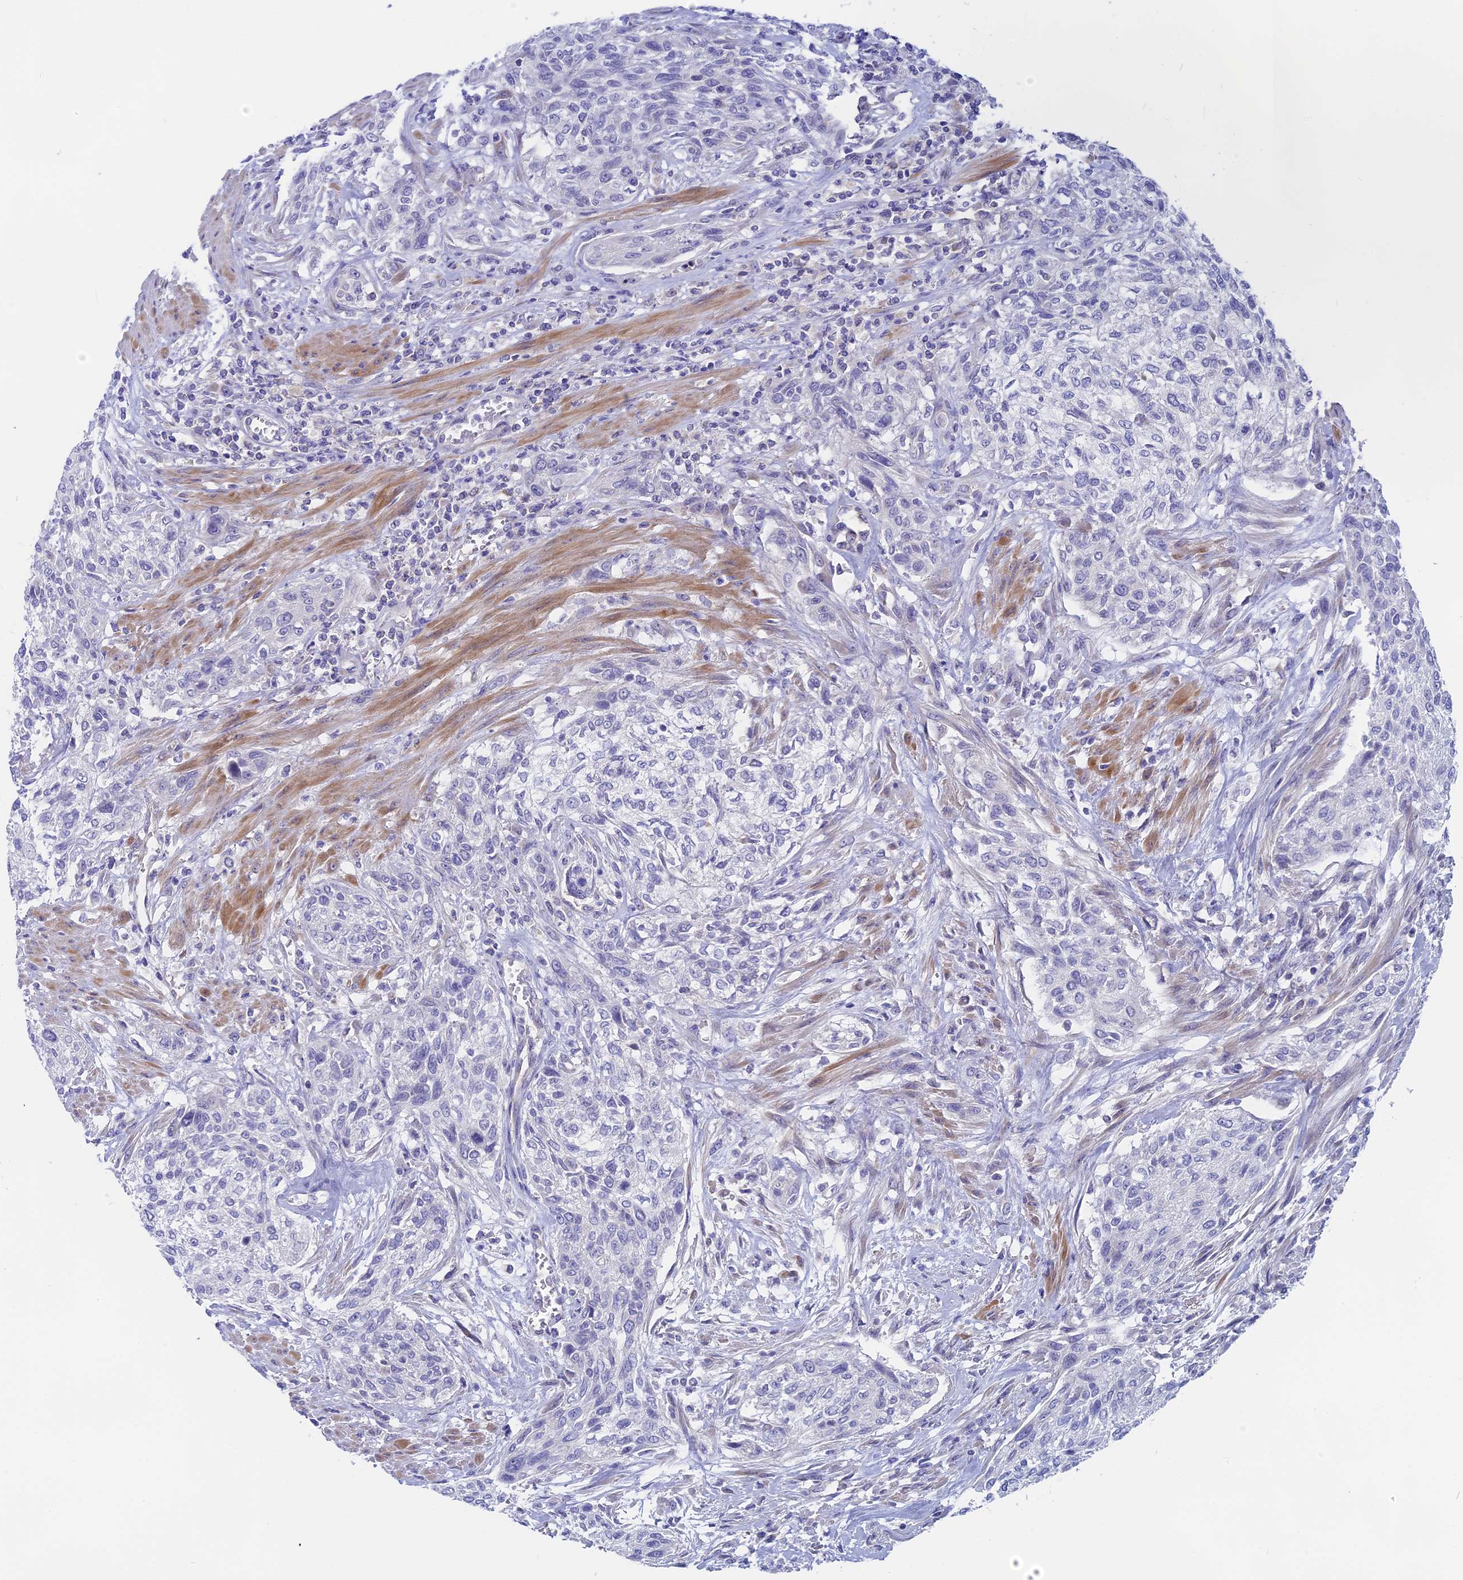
{"staining": {"intensity": "negative", "quantity": "none", "location": "none"}, "tissue": "urothelial cancer", "cell_type": "Tumor cells", "image_type": "cancer", "snomed": [{"axis": "morphology", "description": "Urothelial carcinoma, High grade"}, {"axis": "topography", "description": "Urinary bladder"}], "caption": "This is a image of immunohistochemistry (IHC) staining of urothelial cancer, which shows no positivity in tumor cells. The staining was performed using DAB (3,3'-diaminobenzidine) to visualize the protein expression in brown, while the nuclei were stained in blue with hematoxylin (Magnification: 20x).", "gene": "GLB1L", "patient": {"sex": "male", "age": 35}}